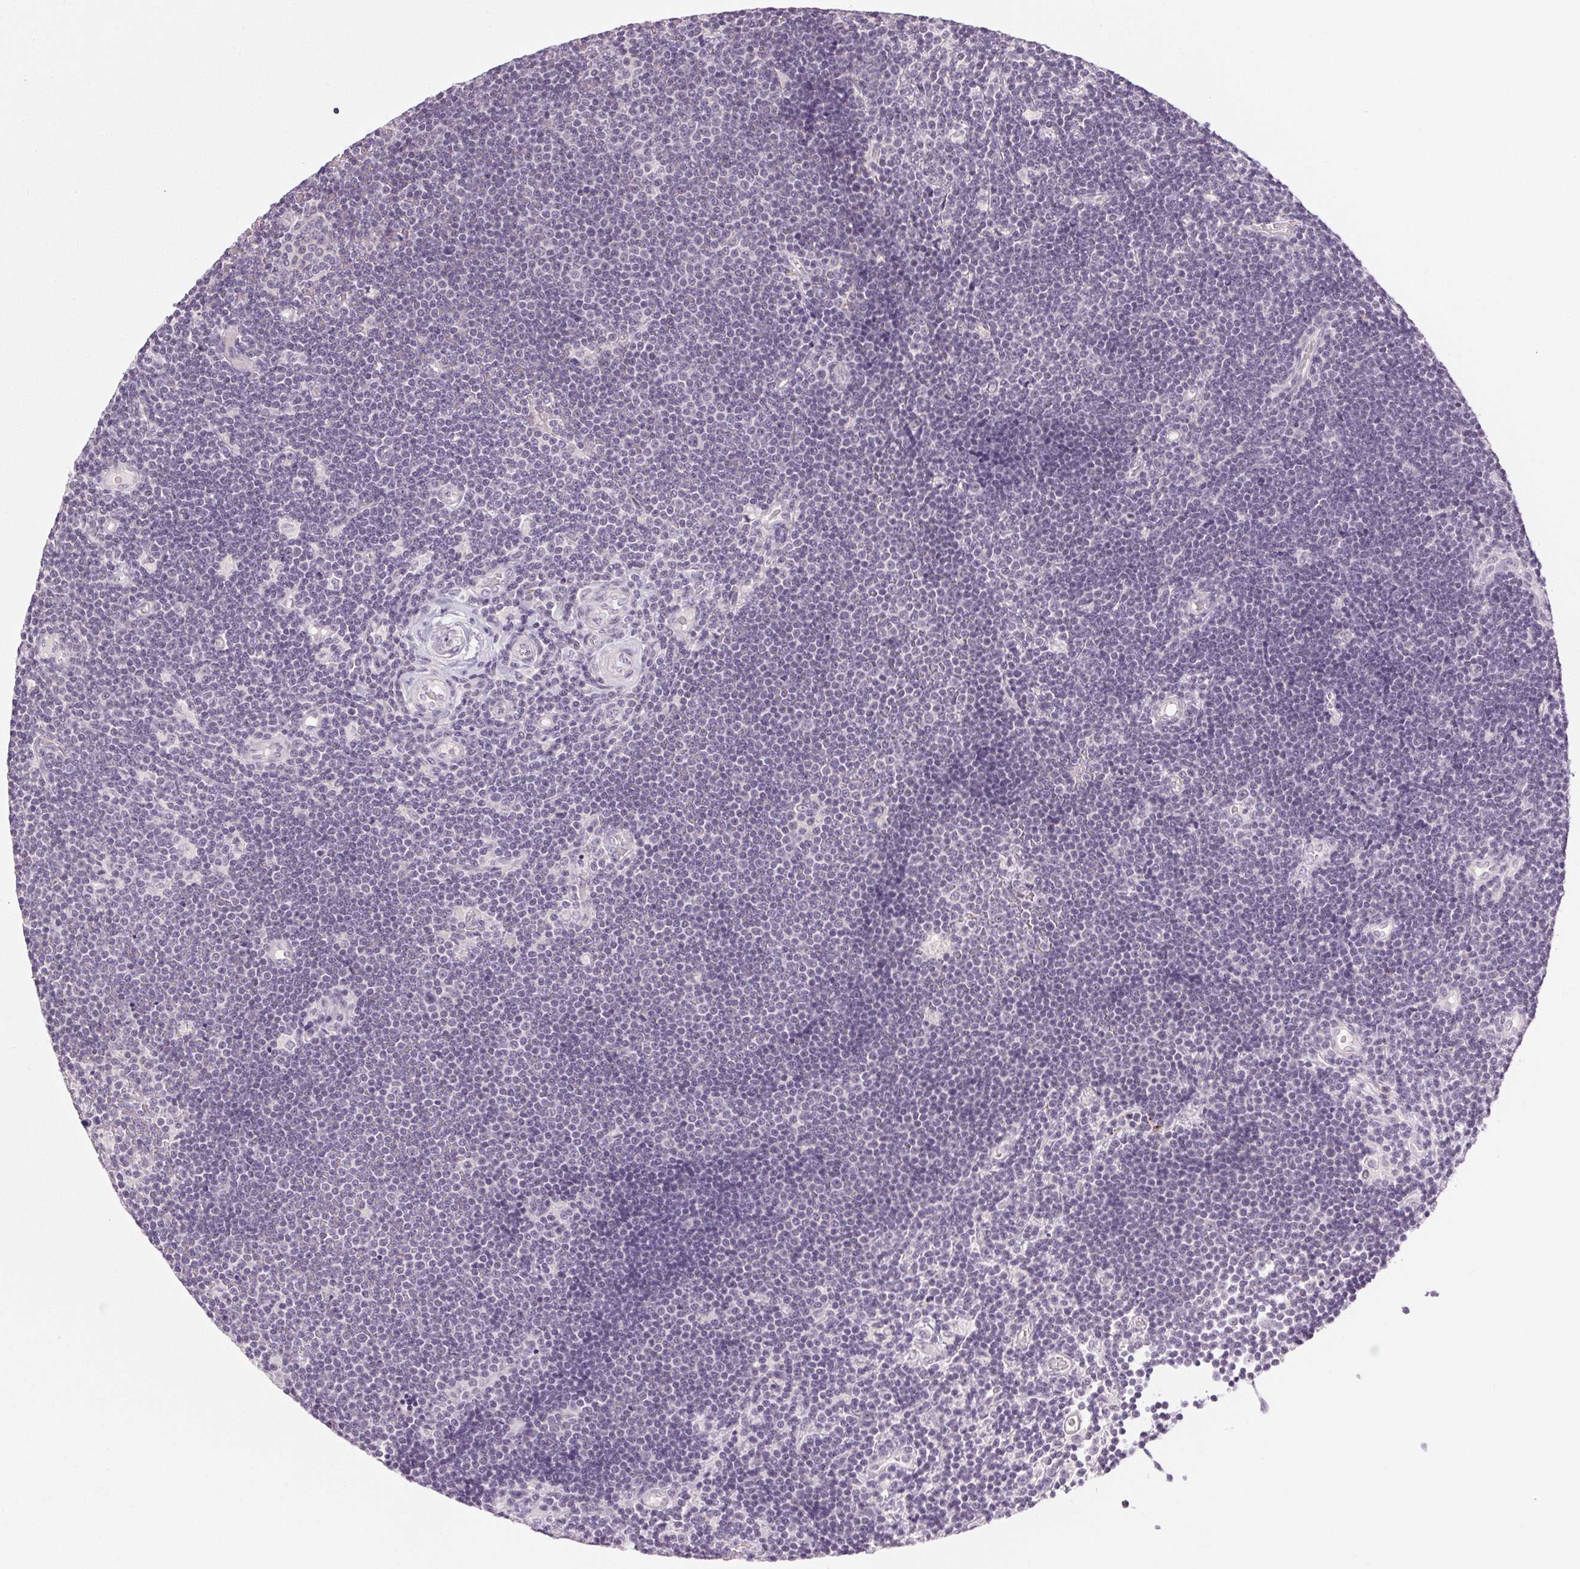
{"staining": {"intensity": "negative", "quantity": "none", "location": "none"}, "tissue": "lymphoma", "cell_type": "Tumor cells", "image_type": "cancer", "snomed": [{"axis": "morphology", "description": "Malignant lymphoma, non-Hodgkin's type, Low grade"}, {"axis": "topography", "description": "Brain"}], "caption": "Histopathology image shows no significant protein staining in tumor cells of malignant lymphoma, non-Hodgkin's type (low-grade).", "gene": "FAM168A", "patient": {"sex": "female", "age": 66}}